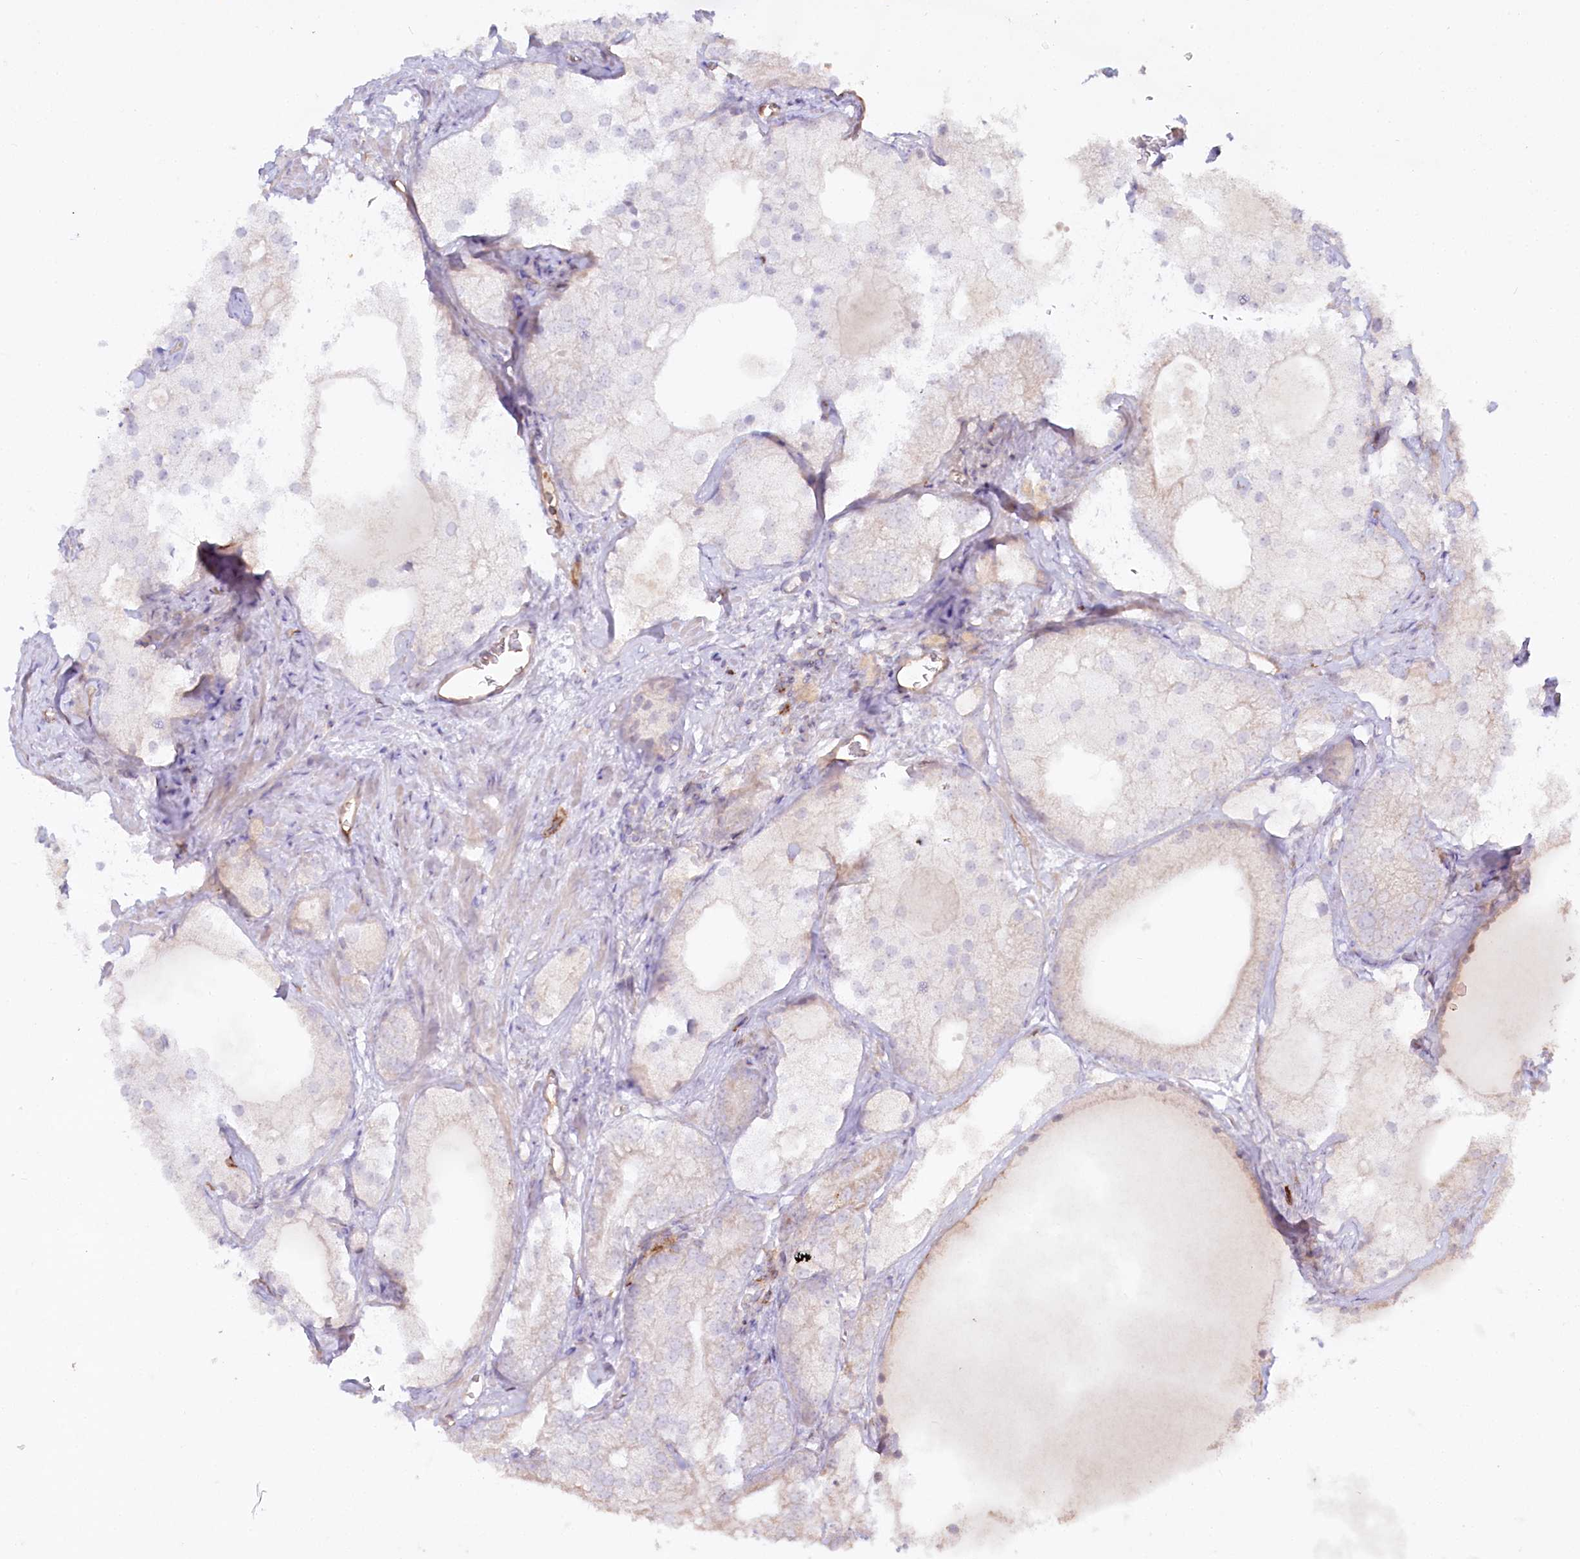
{"staining": {"intensity": "negative", "quantity": "none", "location": "none"}, "tissue": "prostate cancer", "cell_type": "Tumor cells", "image_type": "cancer", "snomed": [{"axis": "morphology", "description": "Adenocarcinoma, Low grade"}, {"axis": "topography", "description": "Prostate"}], "caption": "The image reveals no significant staining in tumor cells of prostate cancer (adenocarcinoma (low-grade)). Nuclei are stained in blue.", "gene": "RBP5", "patient": {"sex": "male", "age": 69}}